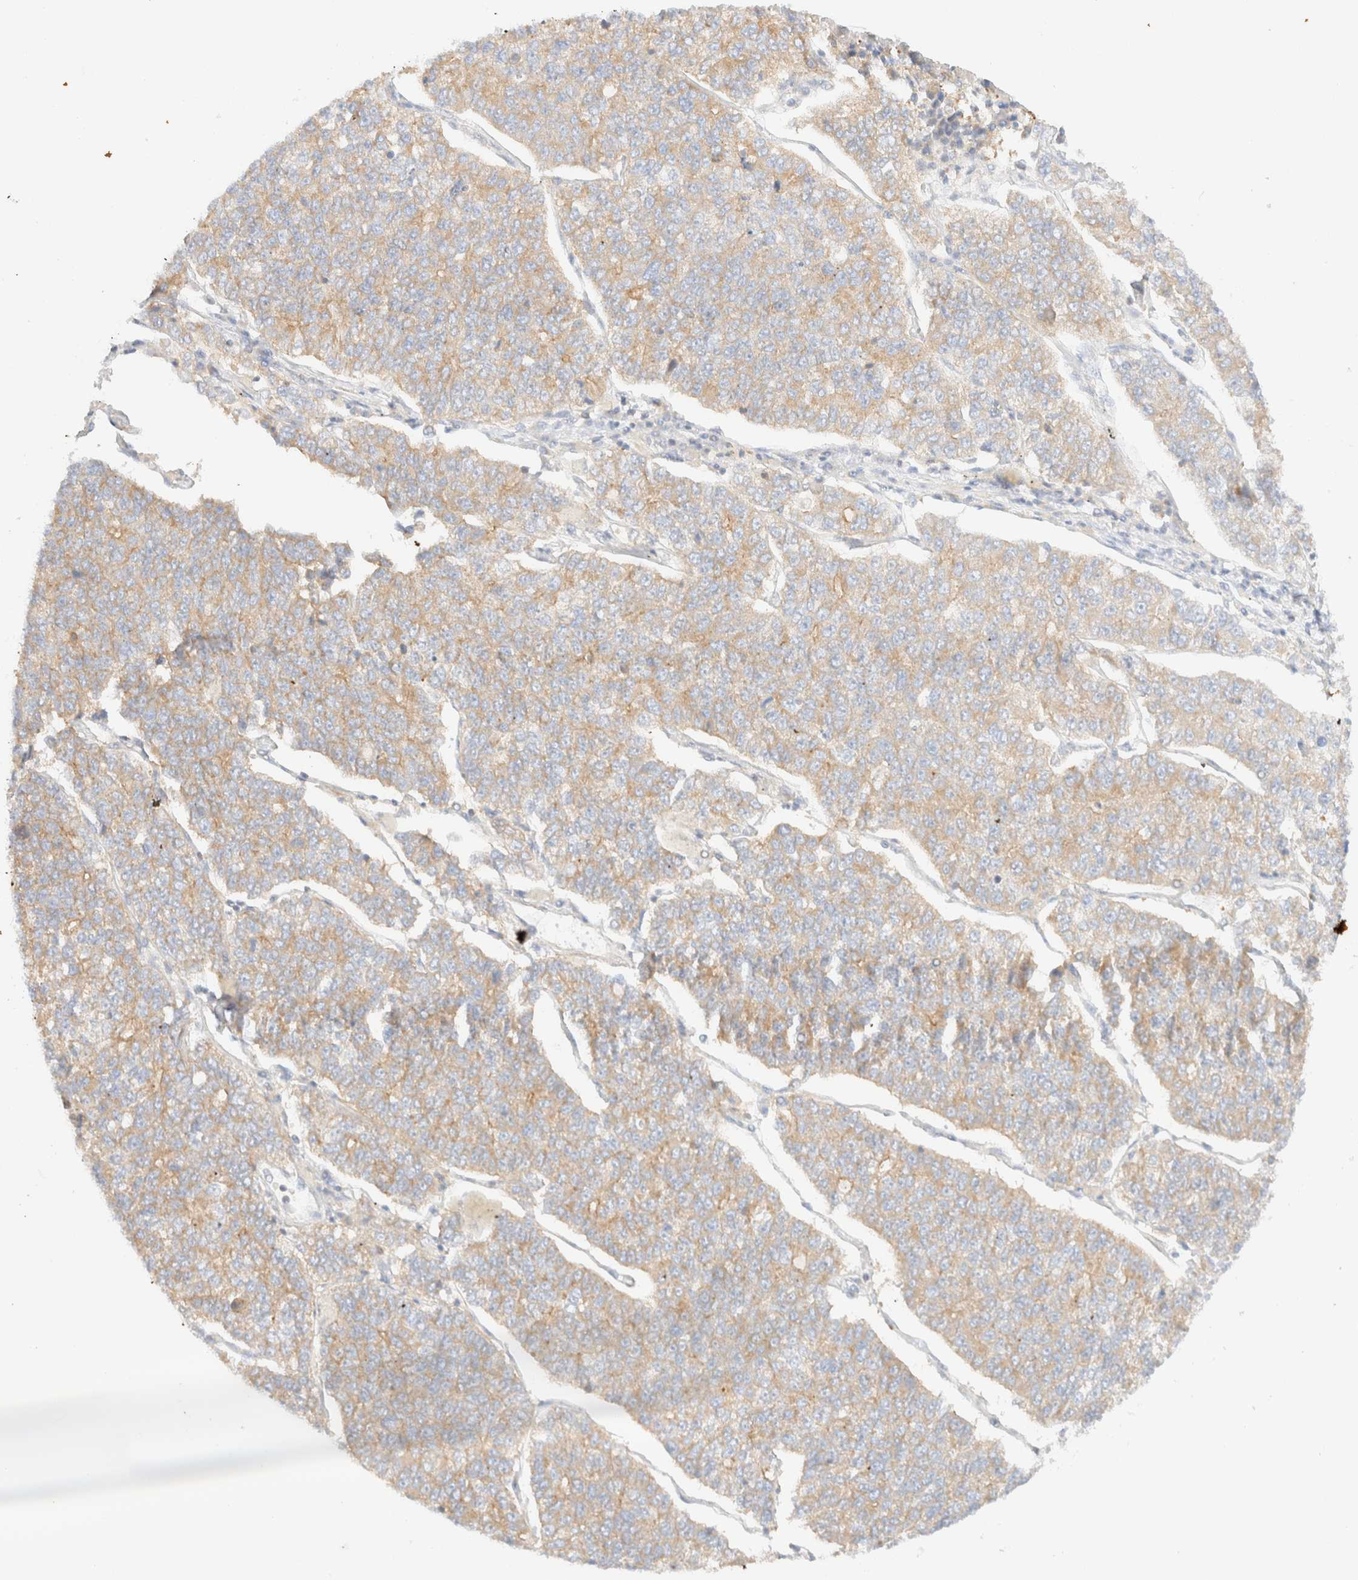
{"staining": {"intensity": "weak", "quantity": ">75%", "location": "cytoplasmic/membranous"}, "tissue": "lung cancer", "cell_type": "Tumor cells", "image_type": "cancer", "snomed": [{"axis": "morphology", "description": "Adenocarcinoma, NOS"}, {"axis": "topography", "description": "Lung"}], "caption": "DAB (3,3'-diaminobenzidine) immunohistochemical staining of human lung cancer (adenocarcinoma) exhibits weak cytoplasmic/membranous protein expression in about >75% of tumor cells. The staining is performed using DAB brown chromogen to label protein expression. The nuclei are counter-stained blue using hematoxylin.", "gene": "MYO10", "patient": {"sex": "male", "age": 49}}